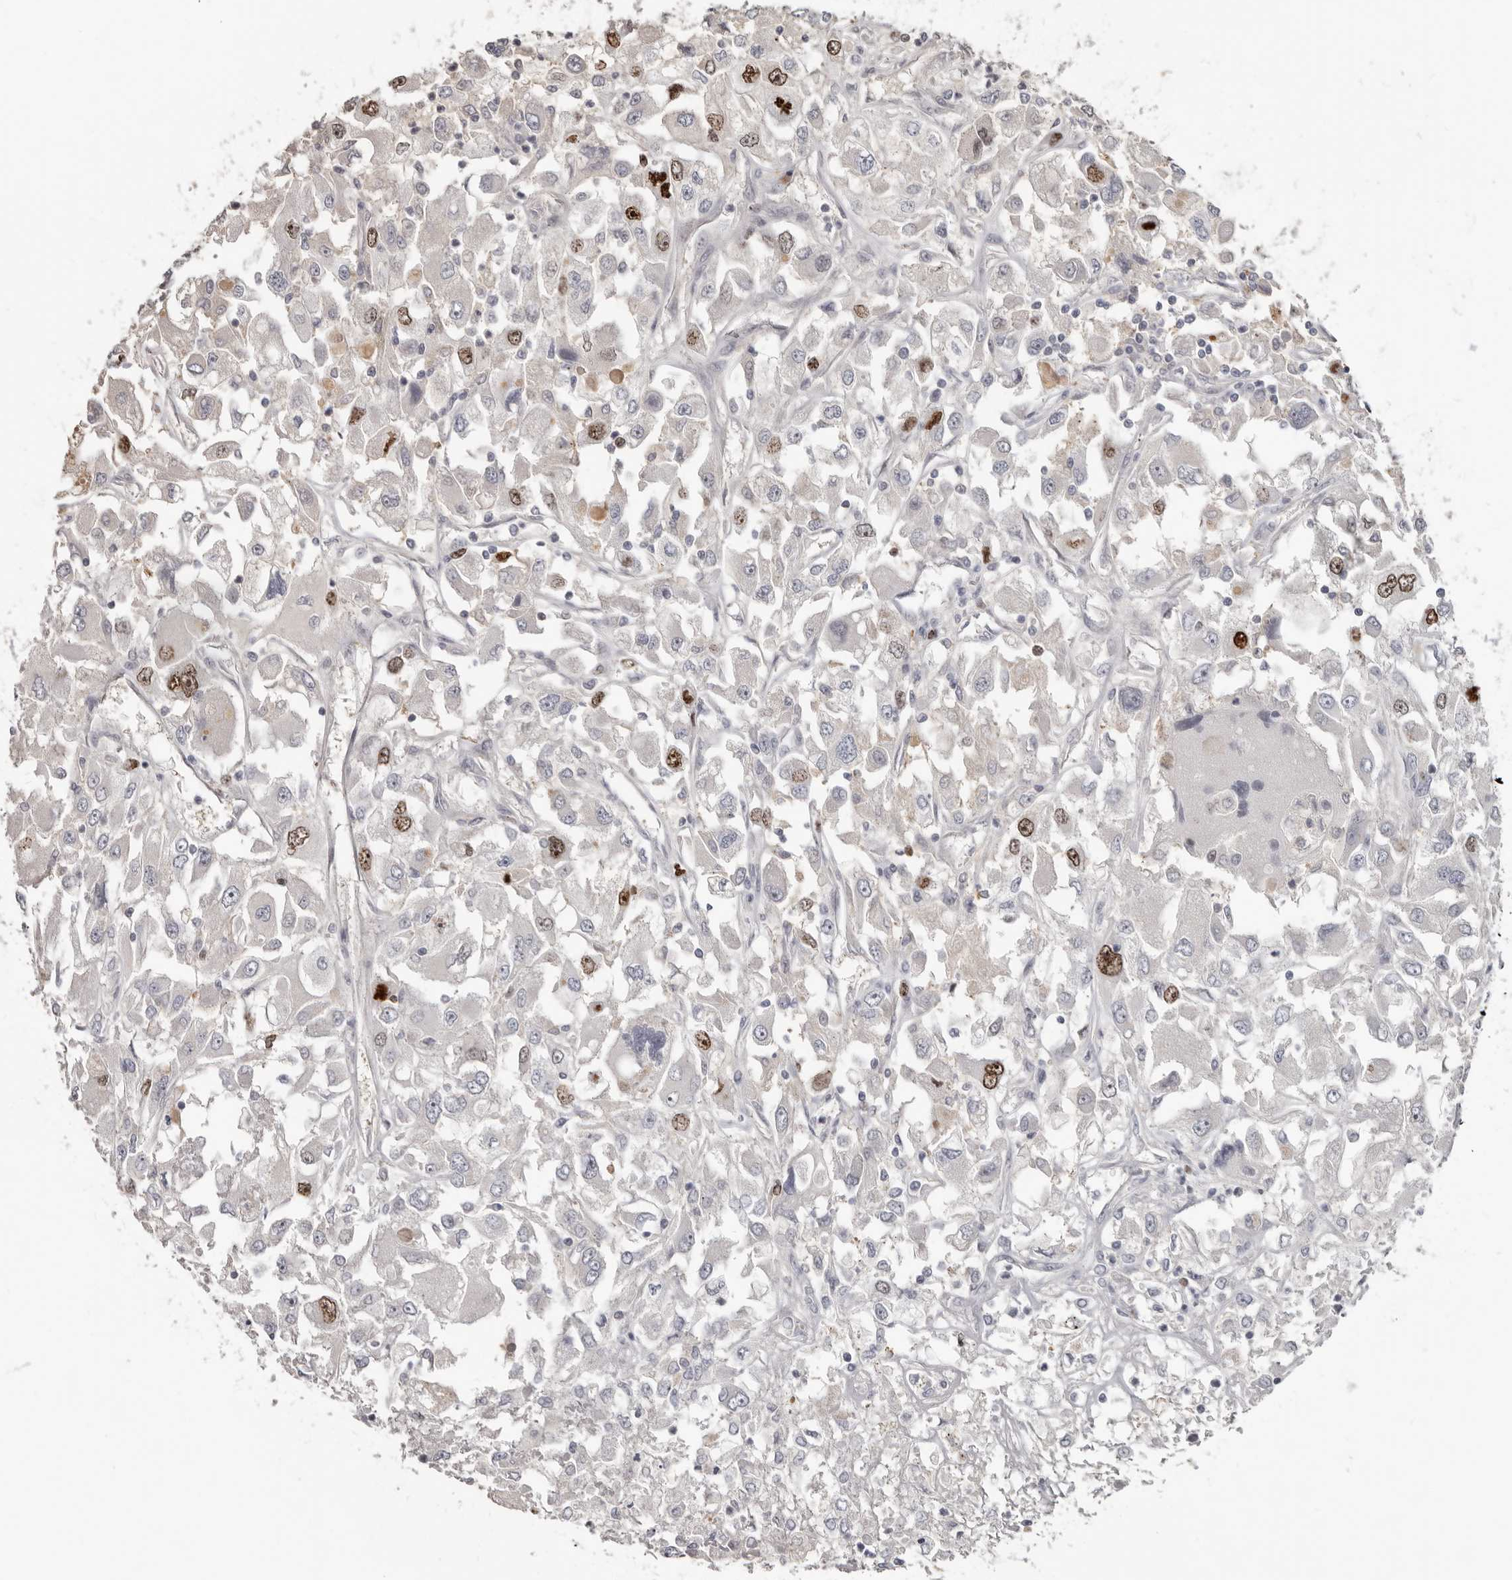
{"staining": {"intensity": "strong", "quantity": "<25%", "location": "nuclear"}, "tissue": "renal cancer", "cell_type": "Tumor cells", "image_type": "cancer", "snomed": [{"axis": "morphology", "description": "Adenocarcinoma, NOS"}, {"axis": "topography", "description": "Kidney"}], "caption": "A histopathology image showing strong nuclear staining in approximately <25% of tumor cells in renal cancer (adenocarcinoma), as visualized by brown immunohistochemical staining.", "gene": "CDCA8", "patient": {"sex": "female", "age": 52}}